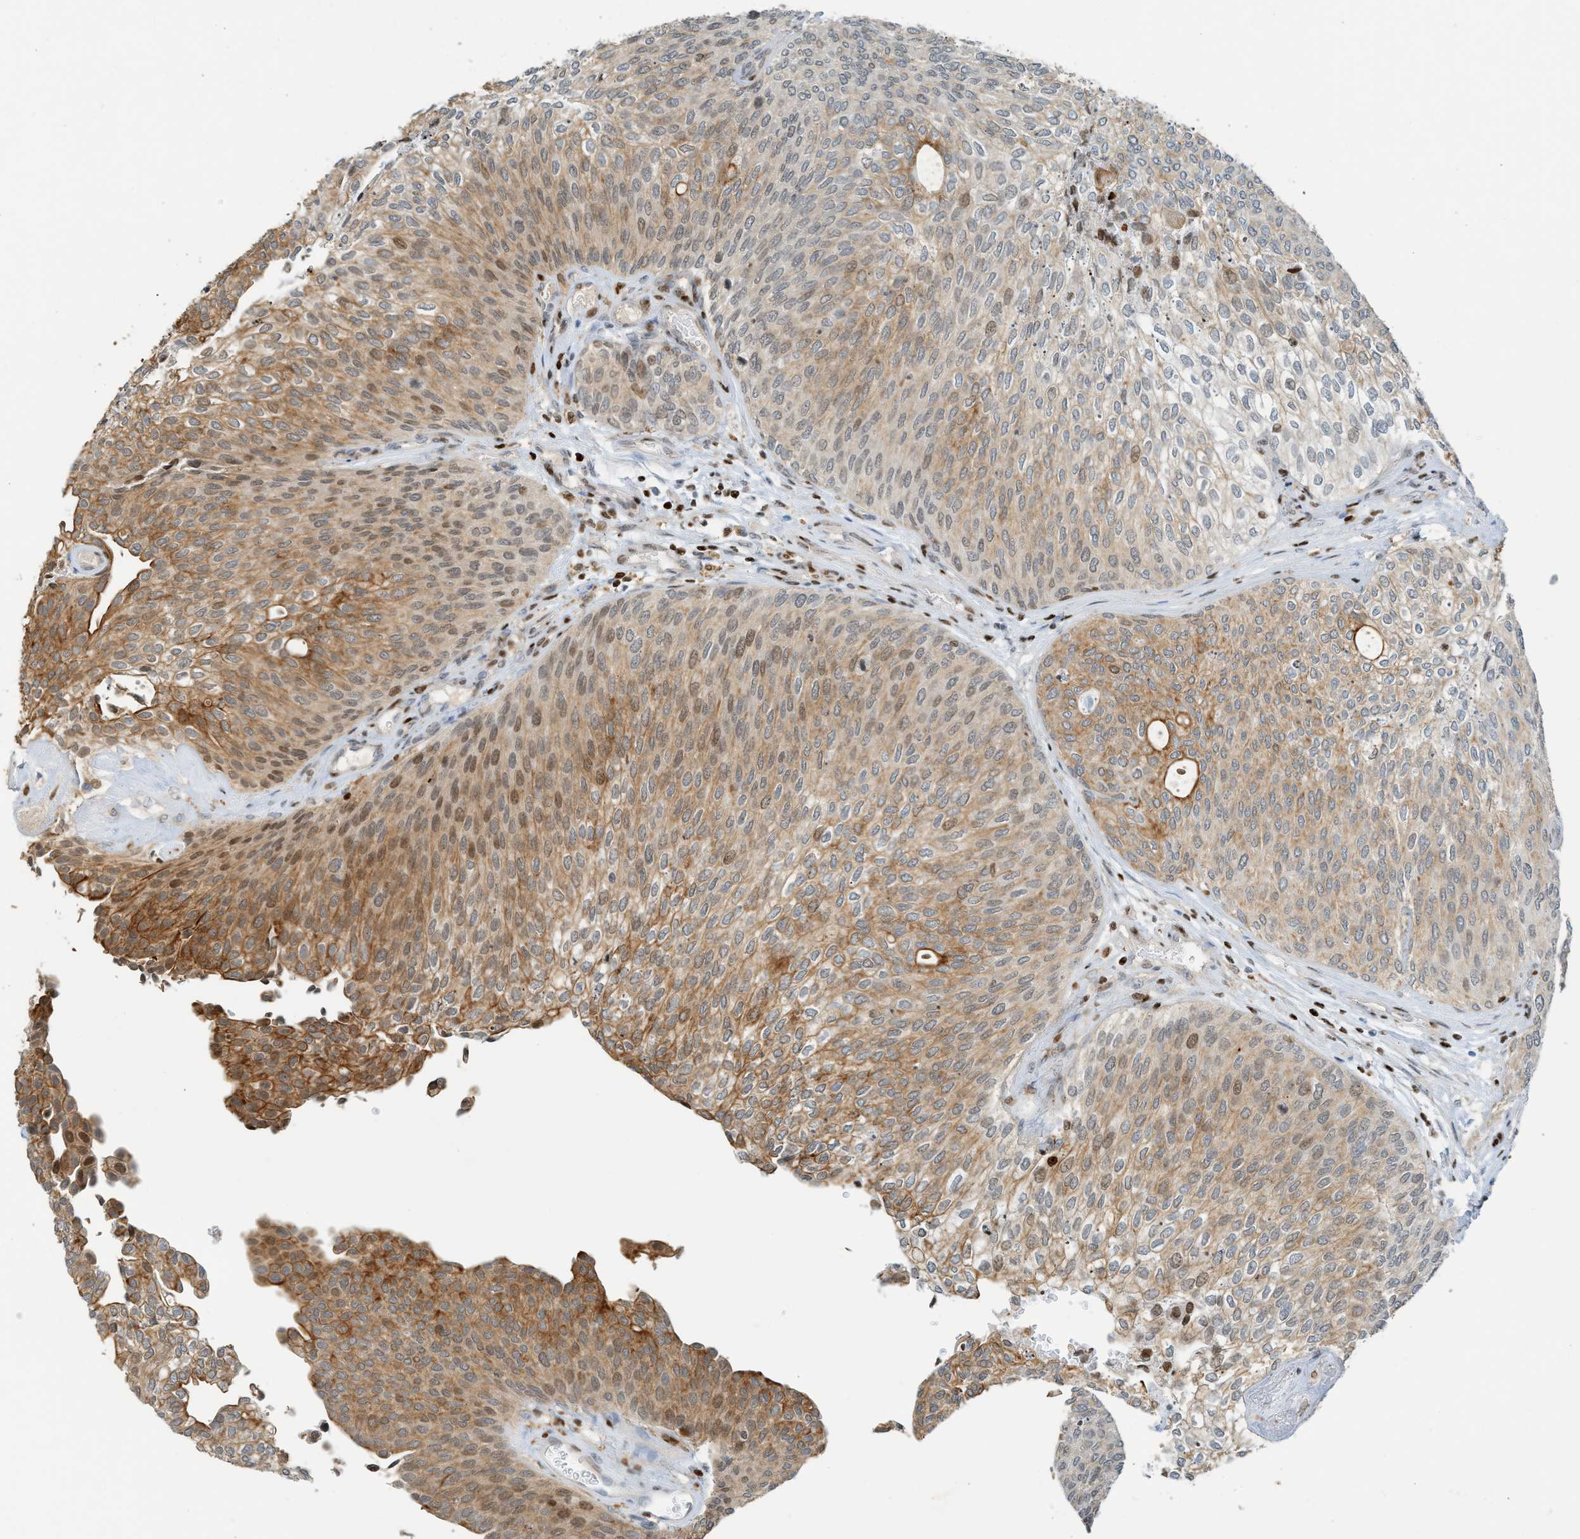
{"staining": {"intensity": "moderate", "quantity": "25%-75%", "location": "cytoplasmic/membranous,nuclear"}, "tissue": "urothelial cancer", "cell_type": "Tumor cells", "image_type": "cancer", "snomed": [{"axis": "morphology", "description": "Urothelial carcinoma, Low grade"}, {"axis": "topography", "description": "Urinary bladder"}], "caption": "Human urothelial carcinoma (low-grade) stained with a protein marker exhibits moderate staining in tumor cells.", "gene": "SH3D19", "patient": {"sex": "female", "age": 79}}